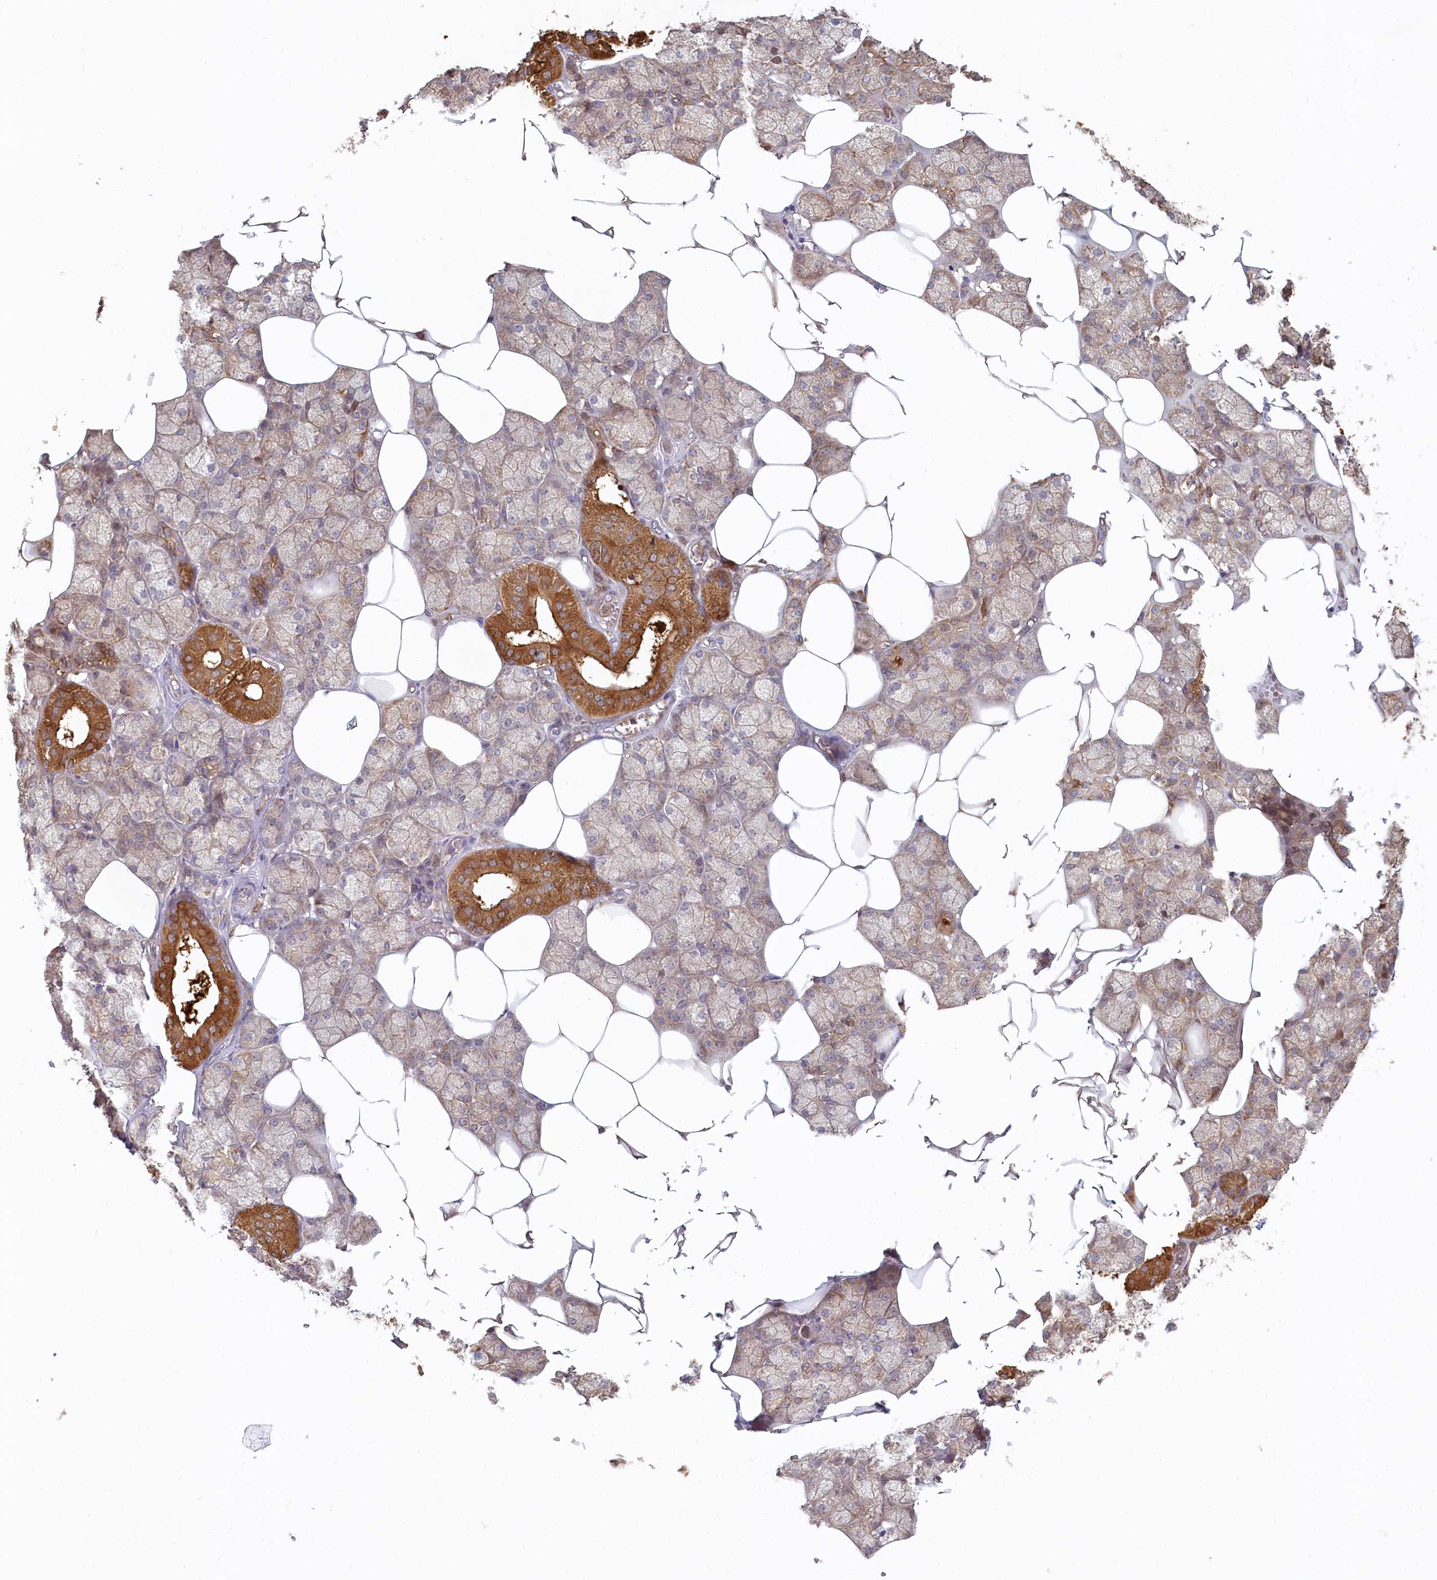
{"staining": {"intensity": "moderate", "quantity": "25%-75%", "location": "cytoplasmic/membranous"}, "tissue": "salivary gland", "cell_type": "Glandular cells", "image_type": "normal", "snomed": [{"axis": "morphology", "description": "Normal tissue, NOS"}, {"axis": "topography", "description": "Salivary gland"}], "caption": "Salivary gland was stained to show a protein in brown. There is medium levels of moderate cytoplasmic/membranous positivity in approximately 25%-75% of glandular cells.", "gene": "HAL", "patient": {"sex": "male", "age": 62}}